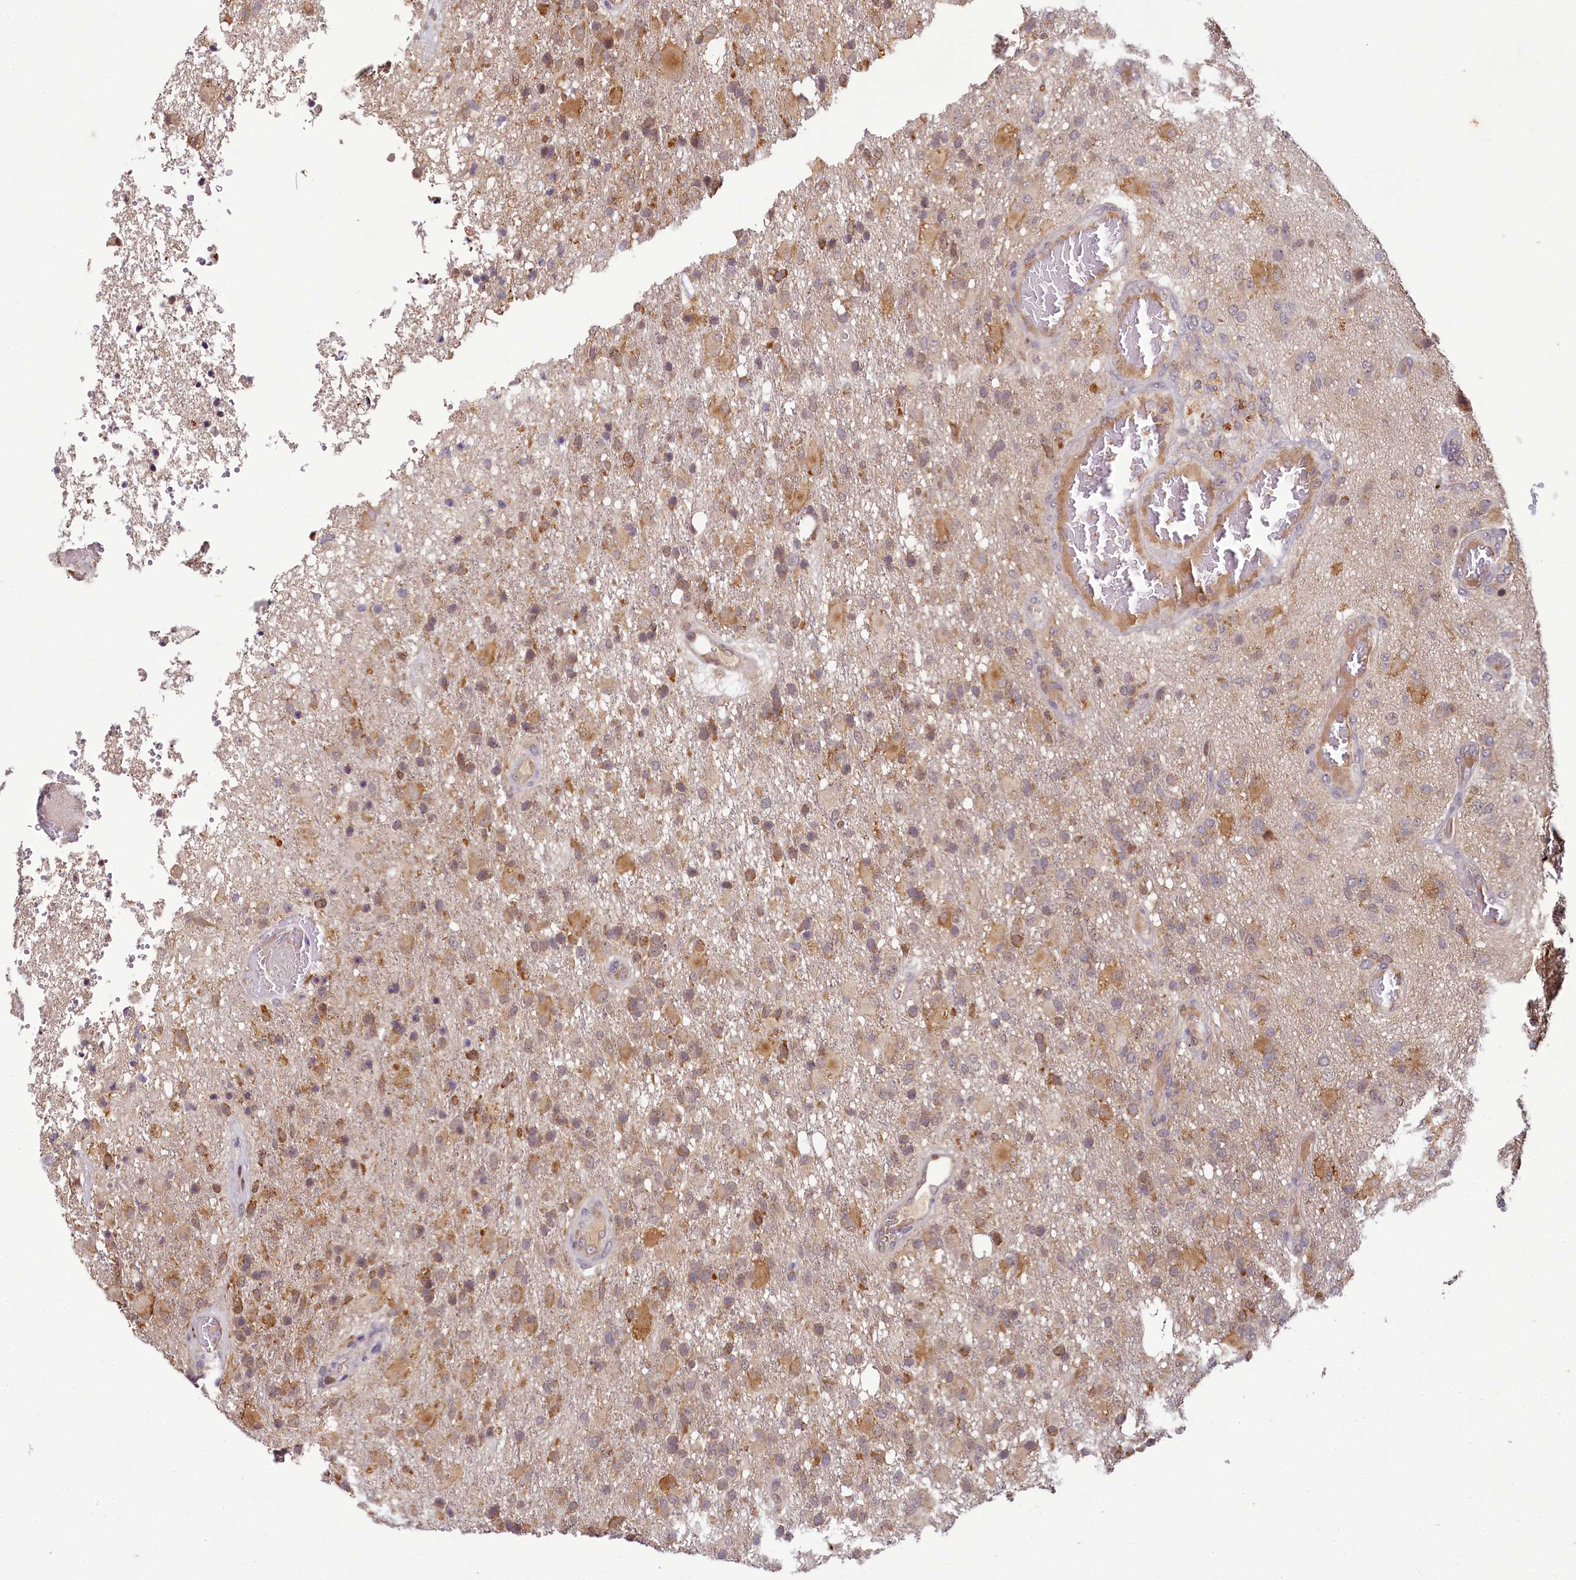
{"staining": {"intensity": "moderate", "quantity": ">75%", "location": "cytoplasmic/membranous"}, "tissue": "glioma", "cell_type": "Tumor cells", "image_type": "cancer", "snomed": [{"axis": "morphology", "description": "Glioma, malignant, High grade"}, {"axis": "topography", "description": "Brain"}], "caption": "Immunohistochemical staining of malignant glioma (high-grade) reveals moderate cytoplasmic/membranous protein staining in approximately >75% of tumor cells.", "gene": "TMEM39A", "patient": {"sex": "female", "age": 74}}